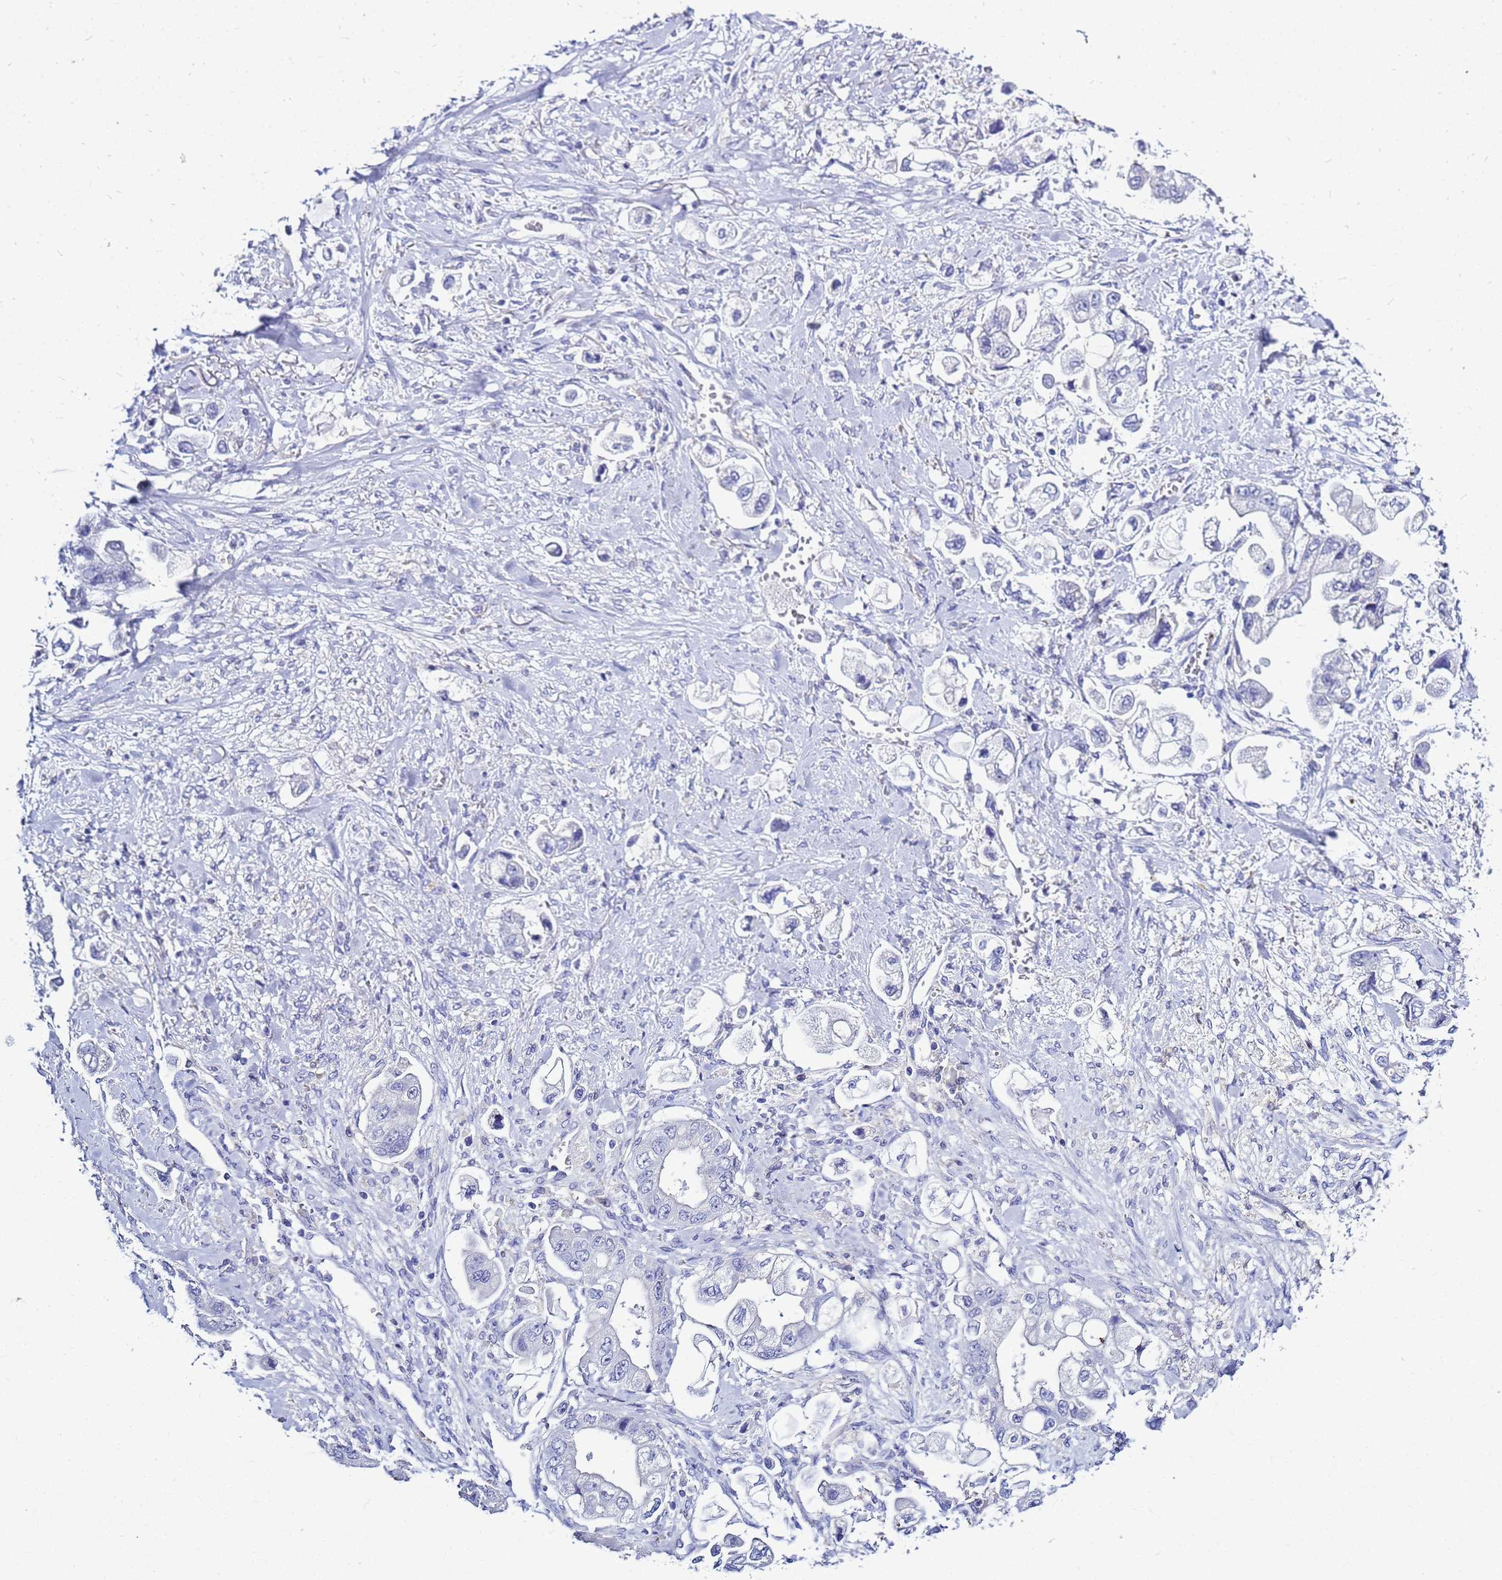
{"staining": {"intensity": "negative", "quantity": "none", "location": "none"}, "tissue": "stomach cancer", "cell_type": "Tumor cells", "image_type": "cancer", "snomed": [{"axis": "morphology", "description": "Adenocarcinoma, NOS"}, {"axis": "topography", "description": "Stomach"}], "caption": "Protein analysis of stomach adenocarcinoma displays no significant expression in tumor cells.", "gene": "CSTA", "patient": {"sex": "male", "age": 62}}